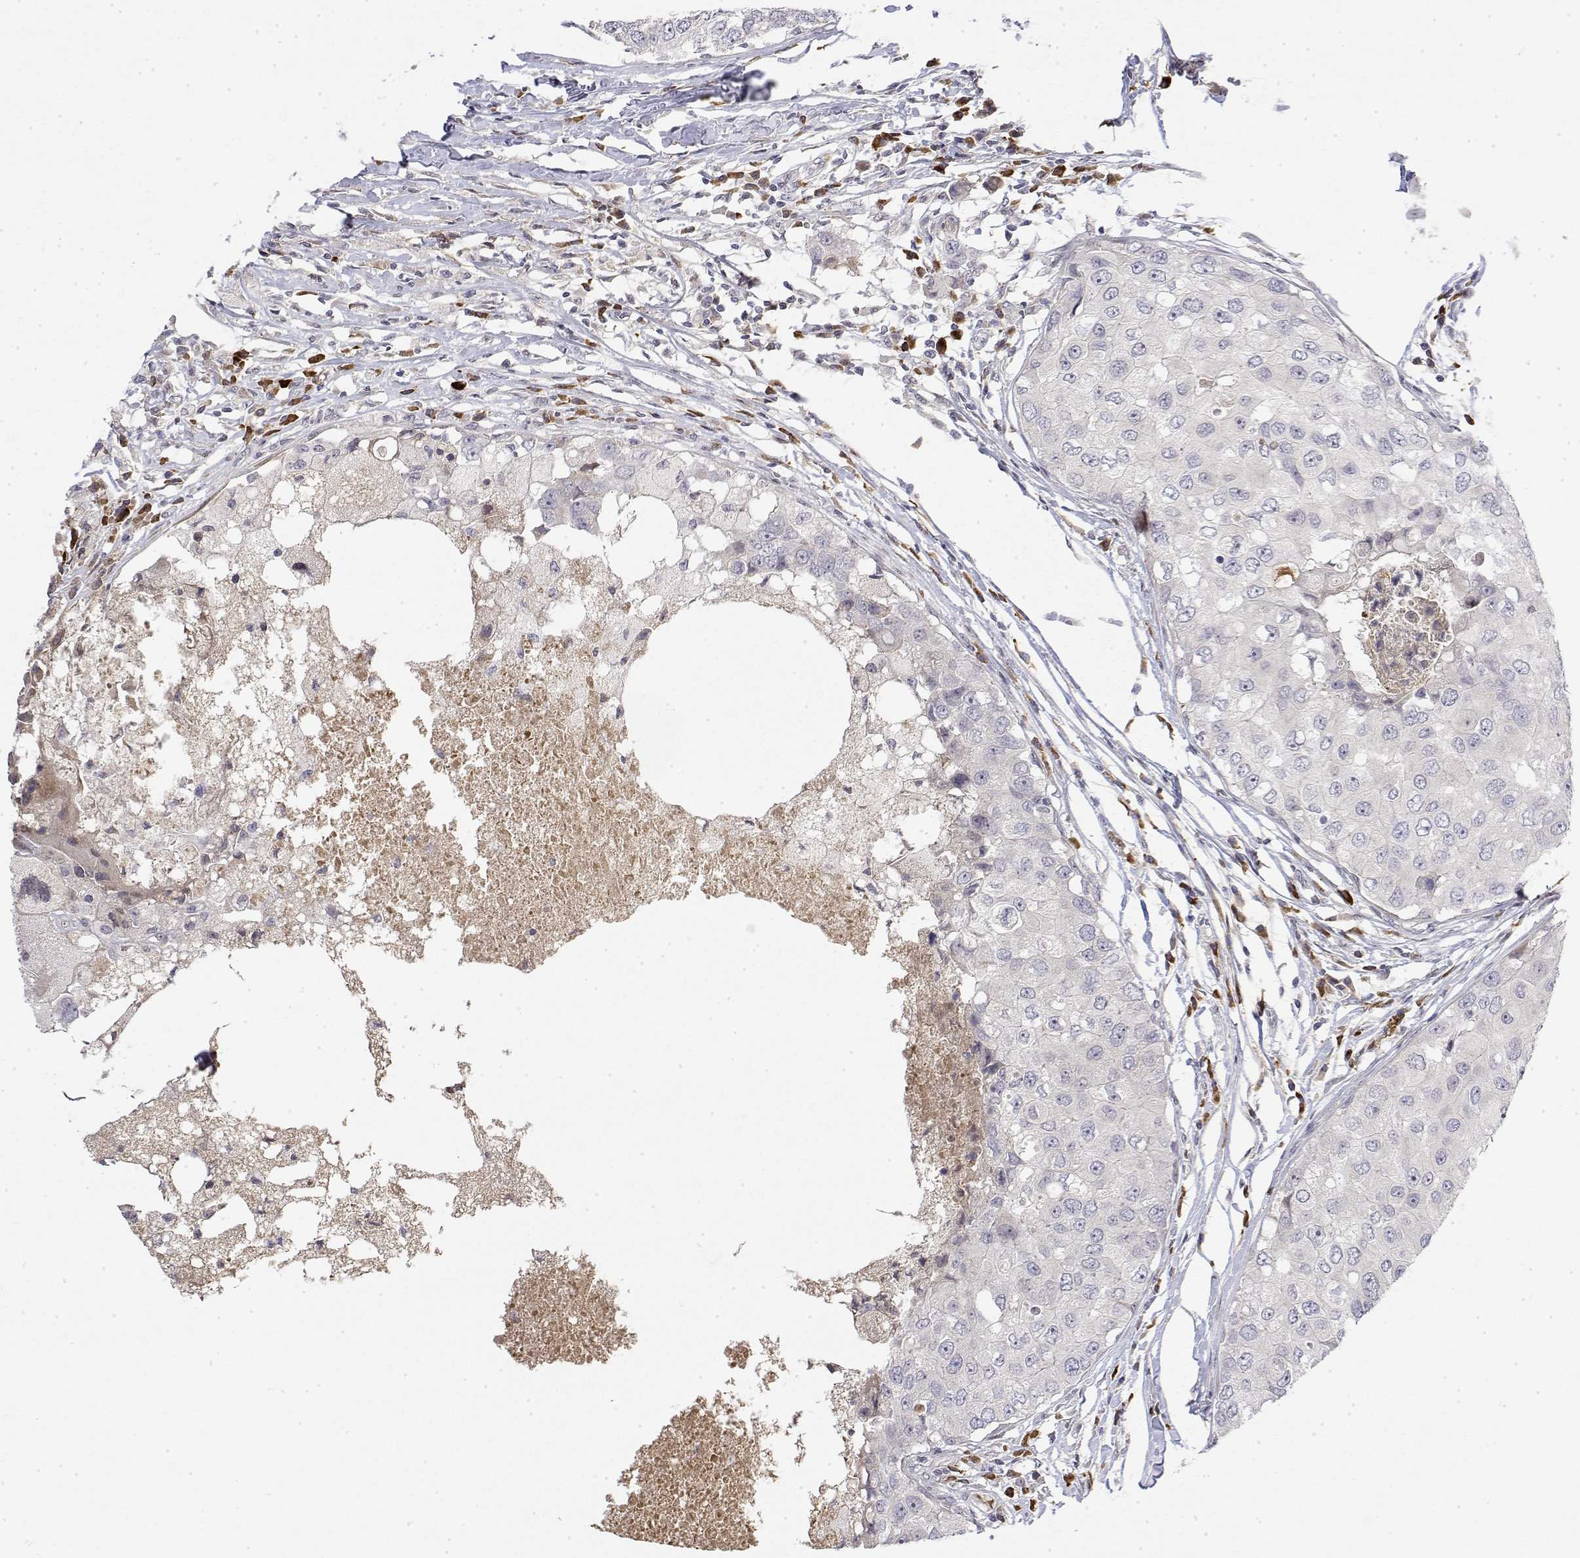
{"staining": {"intensity": "negative", "quantity": "none", "location": "none"}, "tissue": "breast cancer", "cell_type": "Tumor cells", "image_type": "cancer", "snomed": [{"axis": "morphology", "description": "Duct carcinoma"}, {"axis": "topography", "description": "Breast"}], "caption": "This is an IHC photomicrograph of human breast cancer. There is no positivity in tumor cells.", "gene": "IGFBP4", "patient": {"sex": "female", "age": 27}}